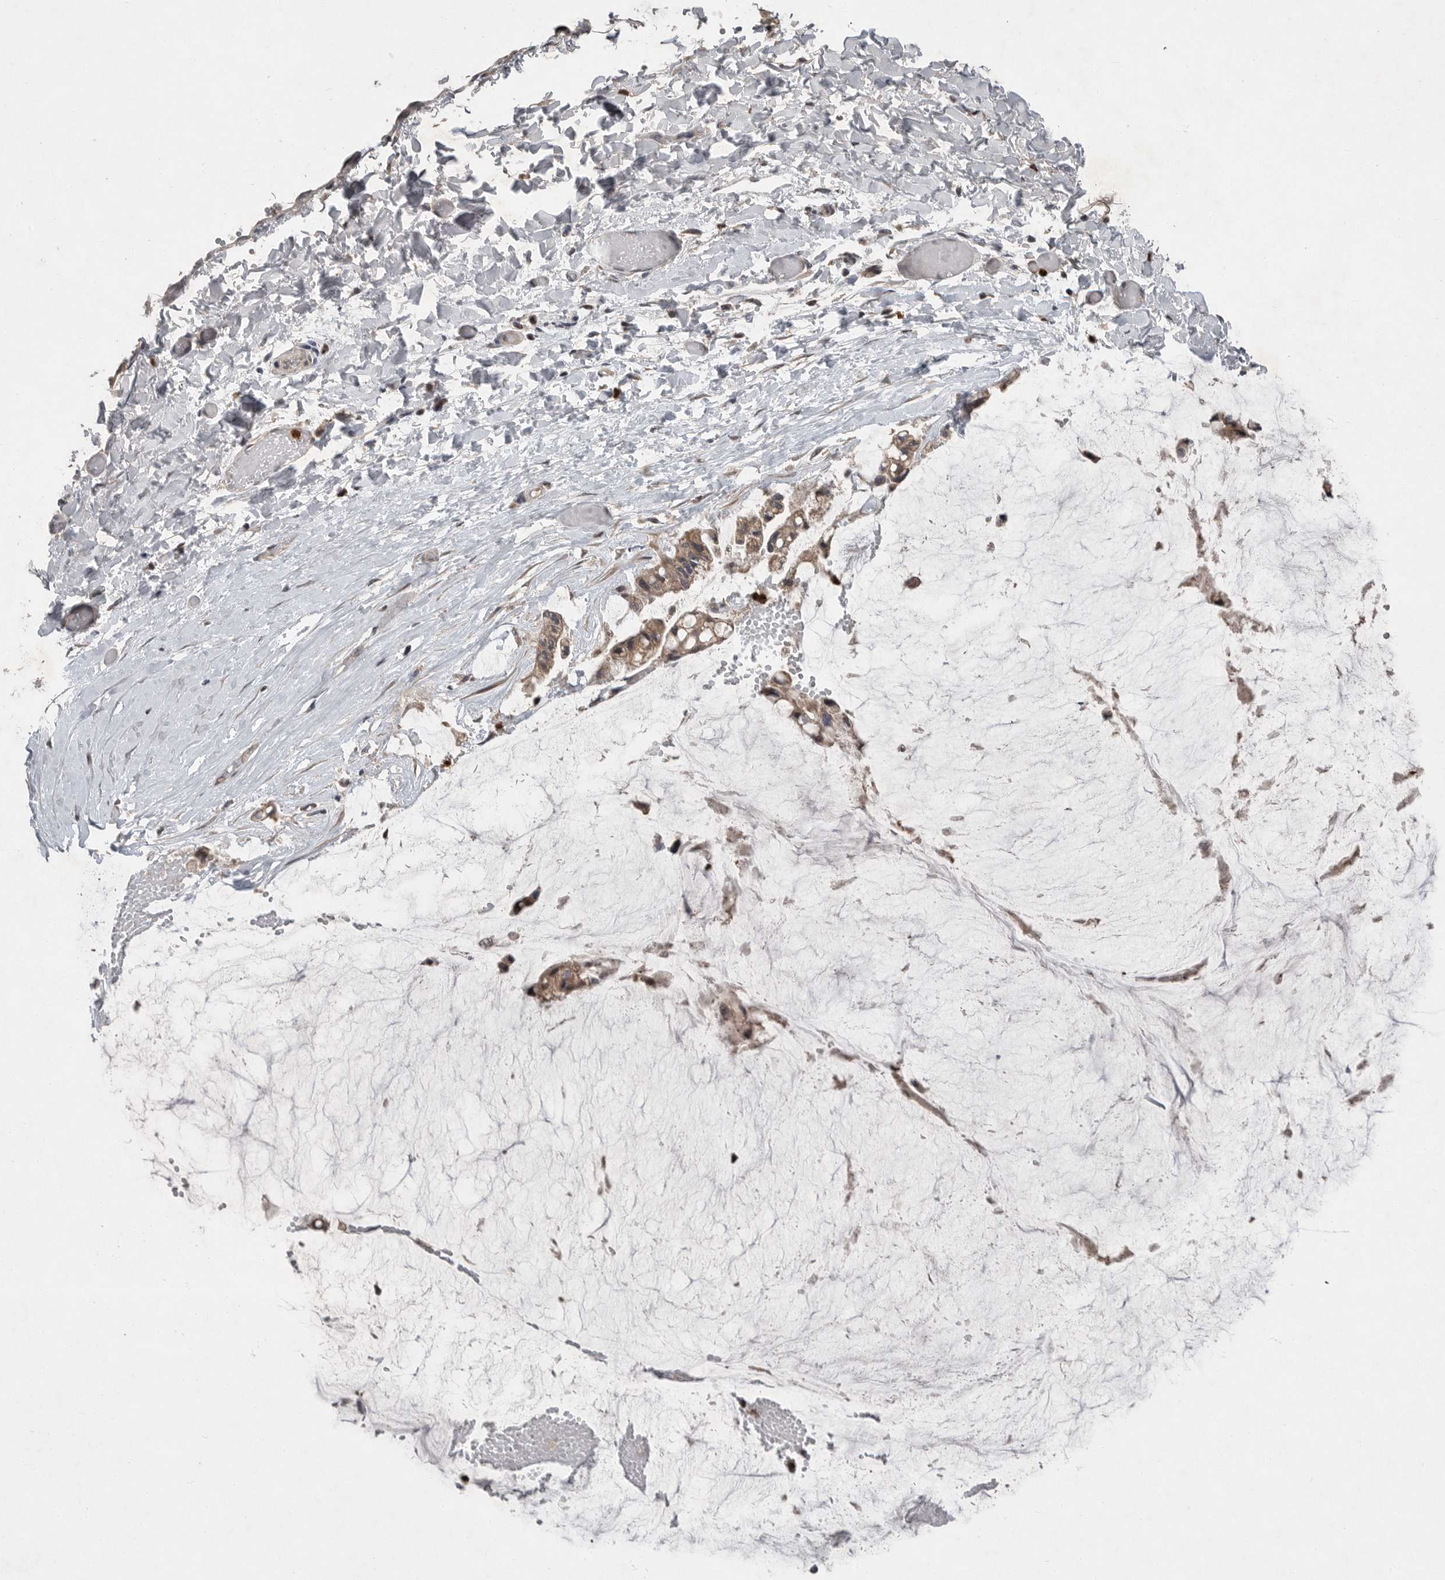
{"staining": {"intensity": "moderate", "quantity": ">75%", "location": "cytoplasmic/membranous"}, "tissue": "ovarian cancer", "cell_type": "Tumor cells", "image_type": "cancer", "snomed": [{"axis": "morphology", "description": "Cystadenocarcinoma, mucinous, NOS"}, {"axis": "topography", "description": "Ovary"}], "caption": "High-power microscopy captured an immunohistochemistry photomicrograph of ovarian mucinous cystadenocarcinoma, revealing moderate cytoplasmic/membranous expression in about >75% of tumor cells.", "gene": "SCP2", "patient": {"sex": "female", "age": 39}}